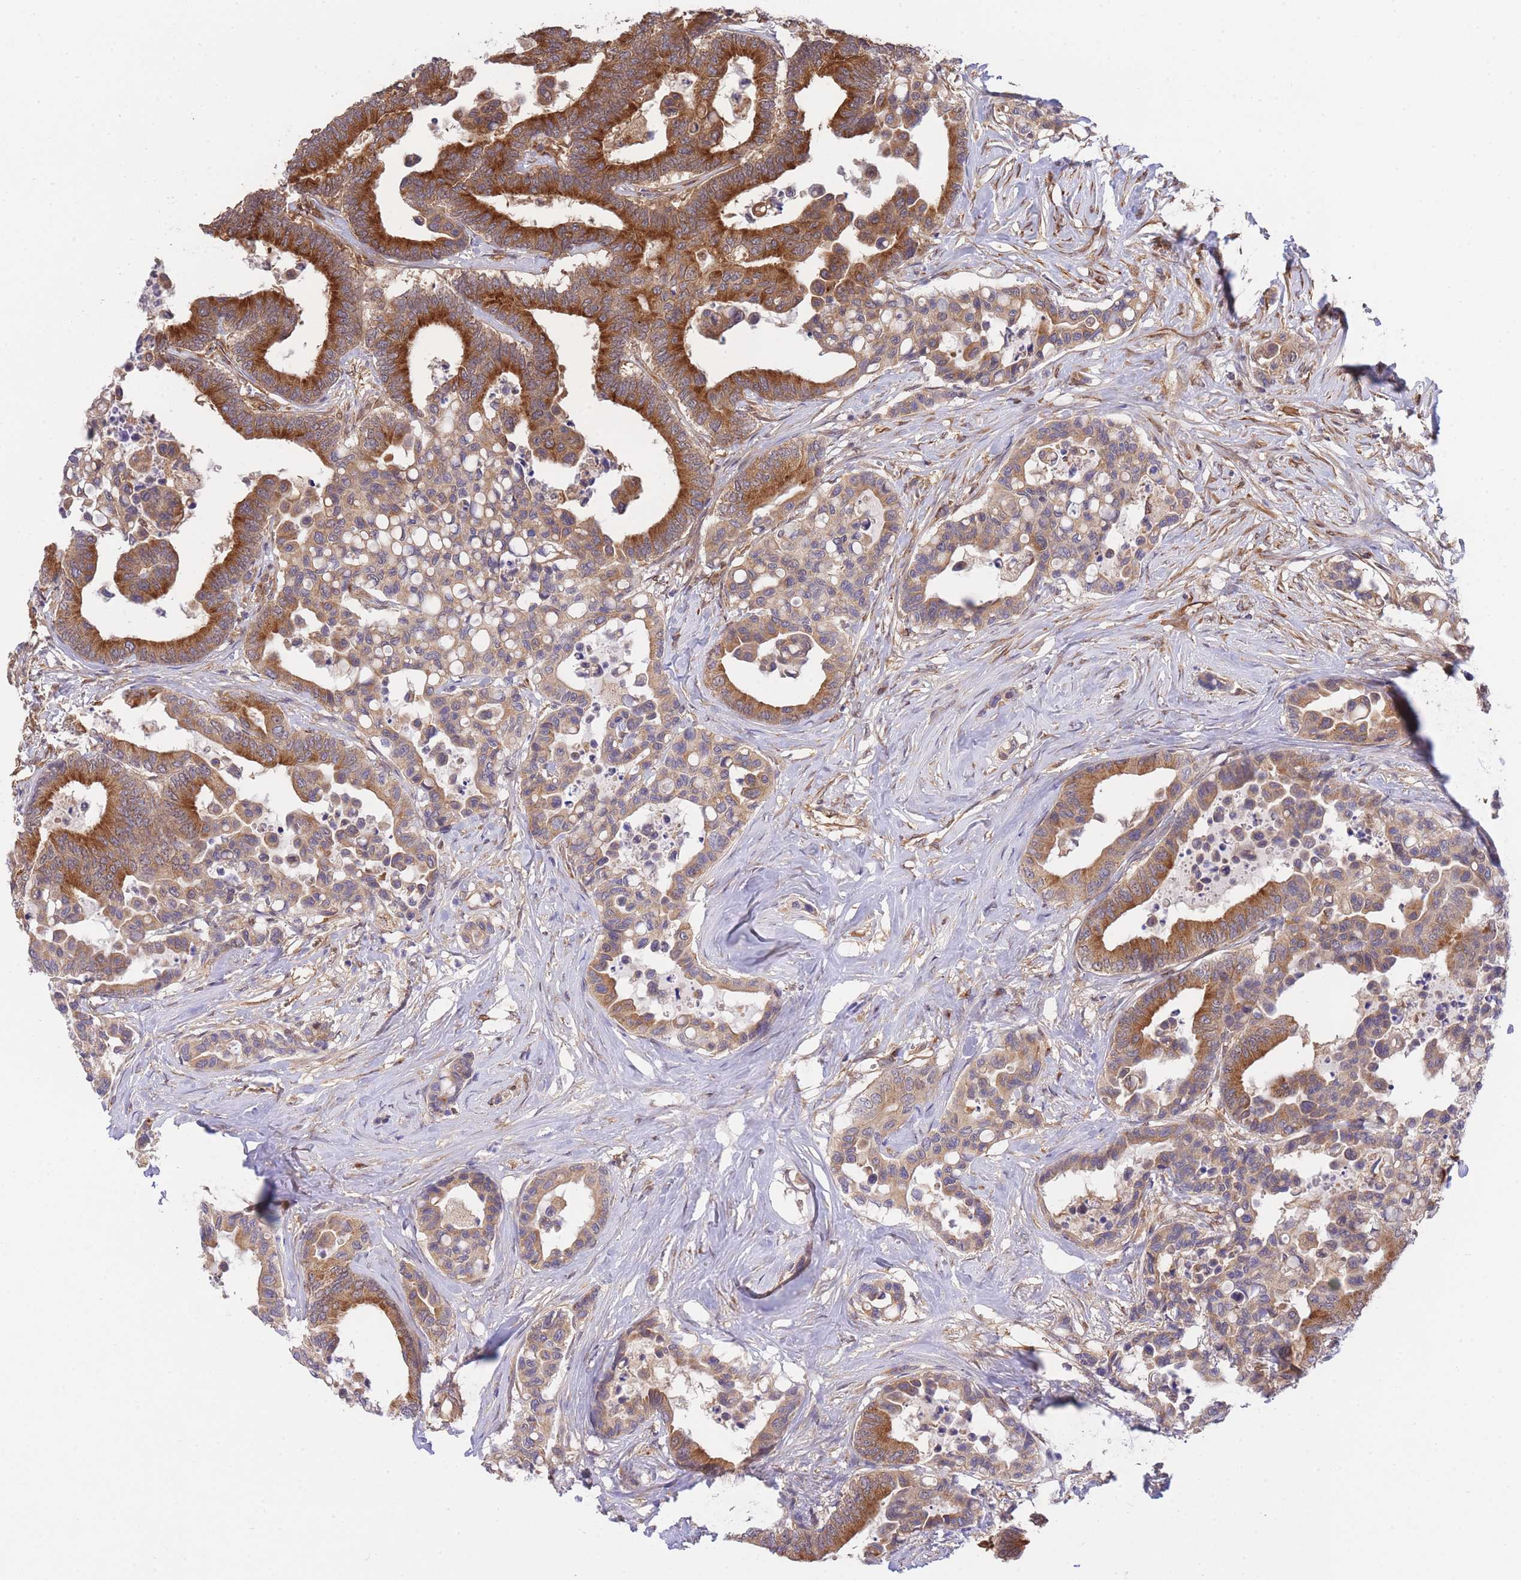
{"staining": {"intensity": "strong", "quantity": ">75%", "location": "cytoplasmic/membranous"}, "tissue": "colorectal cancer", "cell_type": "Tumor cells", "image_type": "cancer", "snomed": [{"axis": "morphology", "description": "Normal tissue, NOS"}, {"axis": "morphology", "description": "Adenocarcinoma, NOS"}, {"axis": "topography", "description": "Colon"}], "caption": "There is high levels of strong cytoplasmic/membranous staining in tumor cells of colorectal cancer (adenocarcinoma), as demonstrated by immunohistochemical staining (brown color).", "gene": "EXOSC8", "patient": {"sex": "male", "age": 82}}